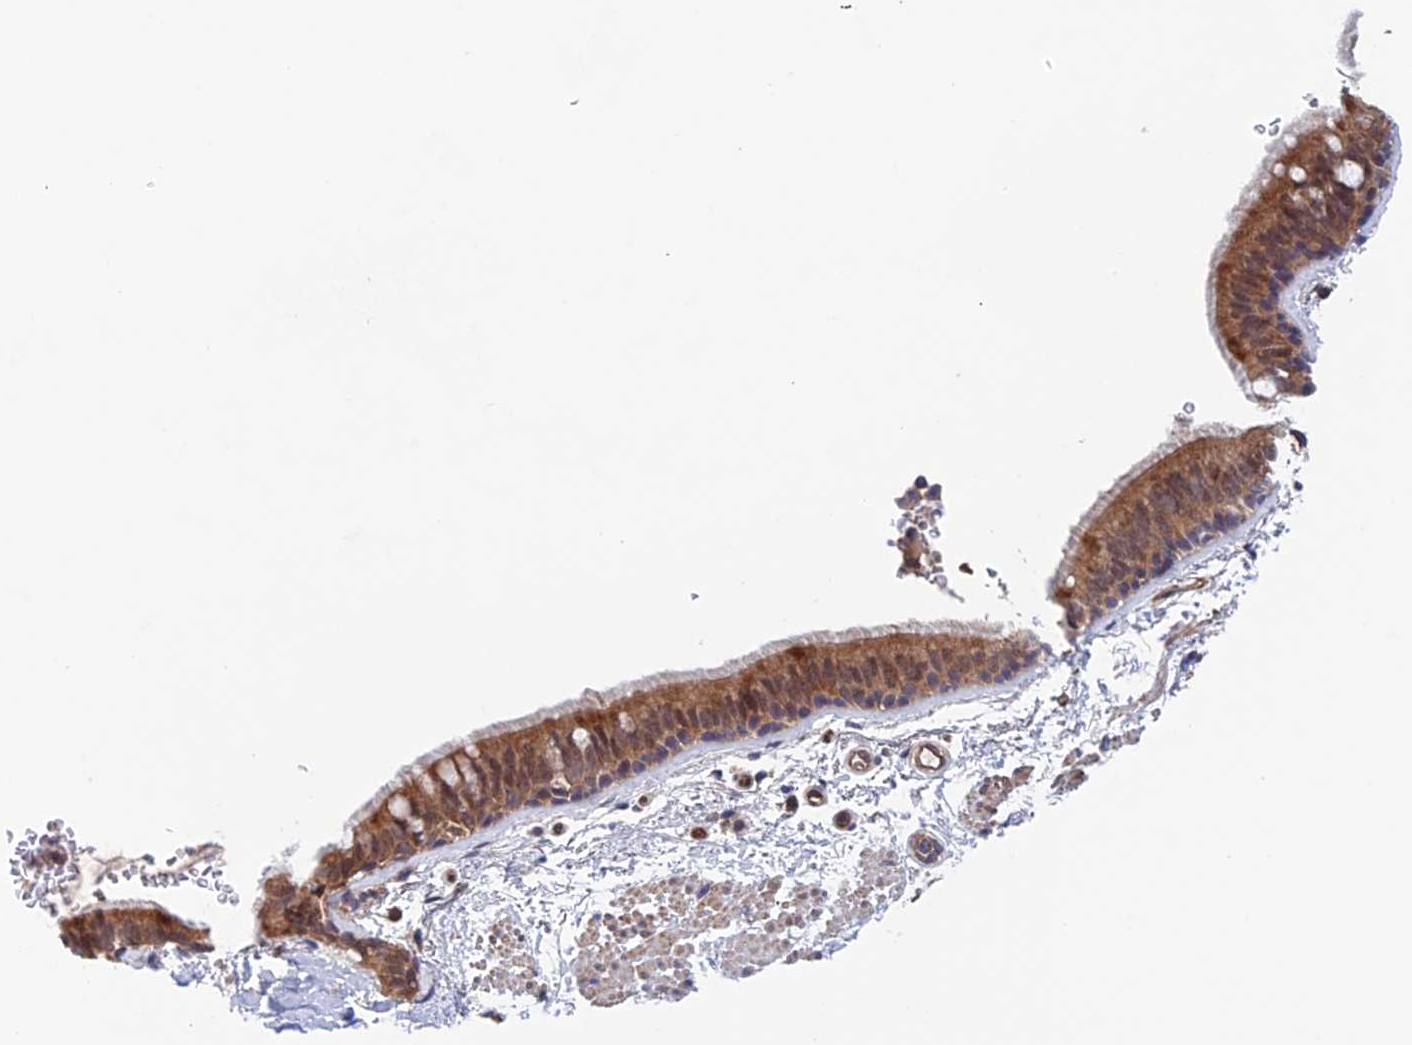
{"staining": {"intensity": "moderate", "quantity": "25%-75%", "location": "cytoplasmic/membranous"}, "tissue": "bronchus", "cell_type": "Respiratory epithelial cells", "image_type": "normal", "snomed": [{"axis": "morphology", "description": "Normal tissue, NOS"}, {"axis": "topography", "description": "Lymph node"}, {"axis": "topography", "description": "Bronchus"}], "caption": "Protein expression analysis of normal bronchus shows moderate cytoplasmic/membranous staining in about 25%-75% of respiratory epithelial cells.", "gene": "NUDT16L1", "patient": {"sex": "female", "age": 70}}